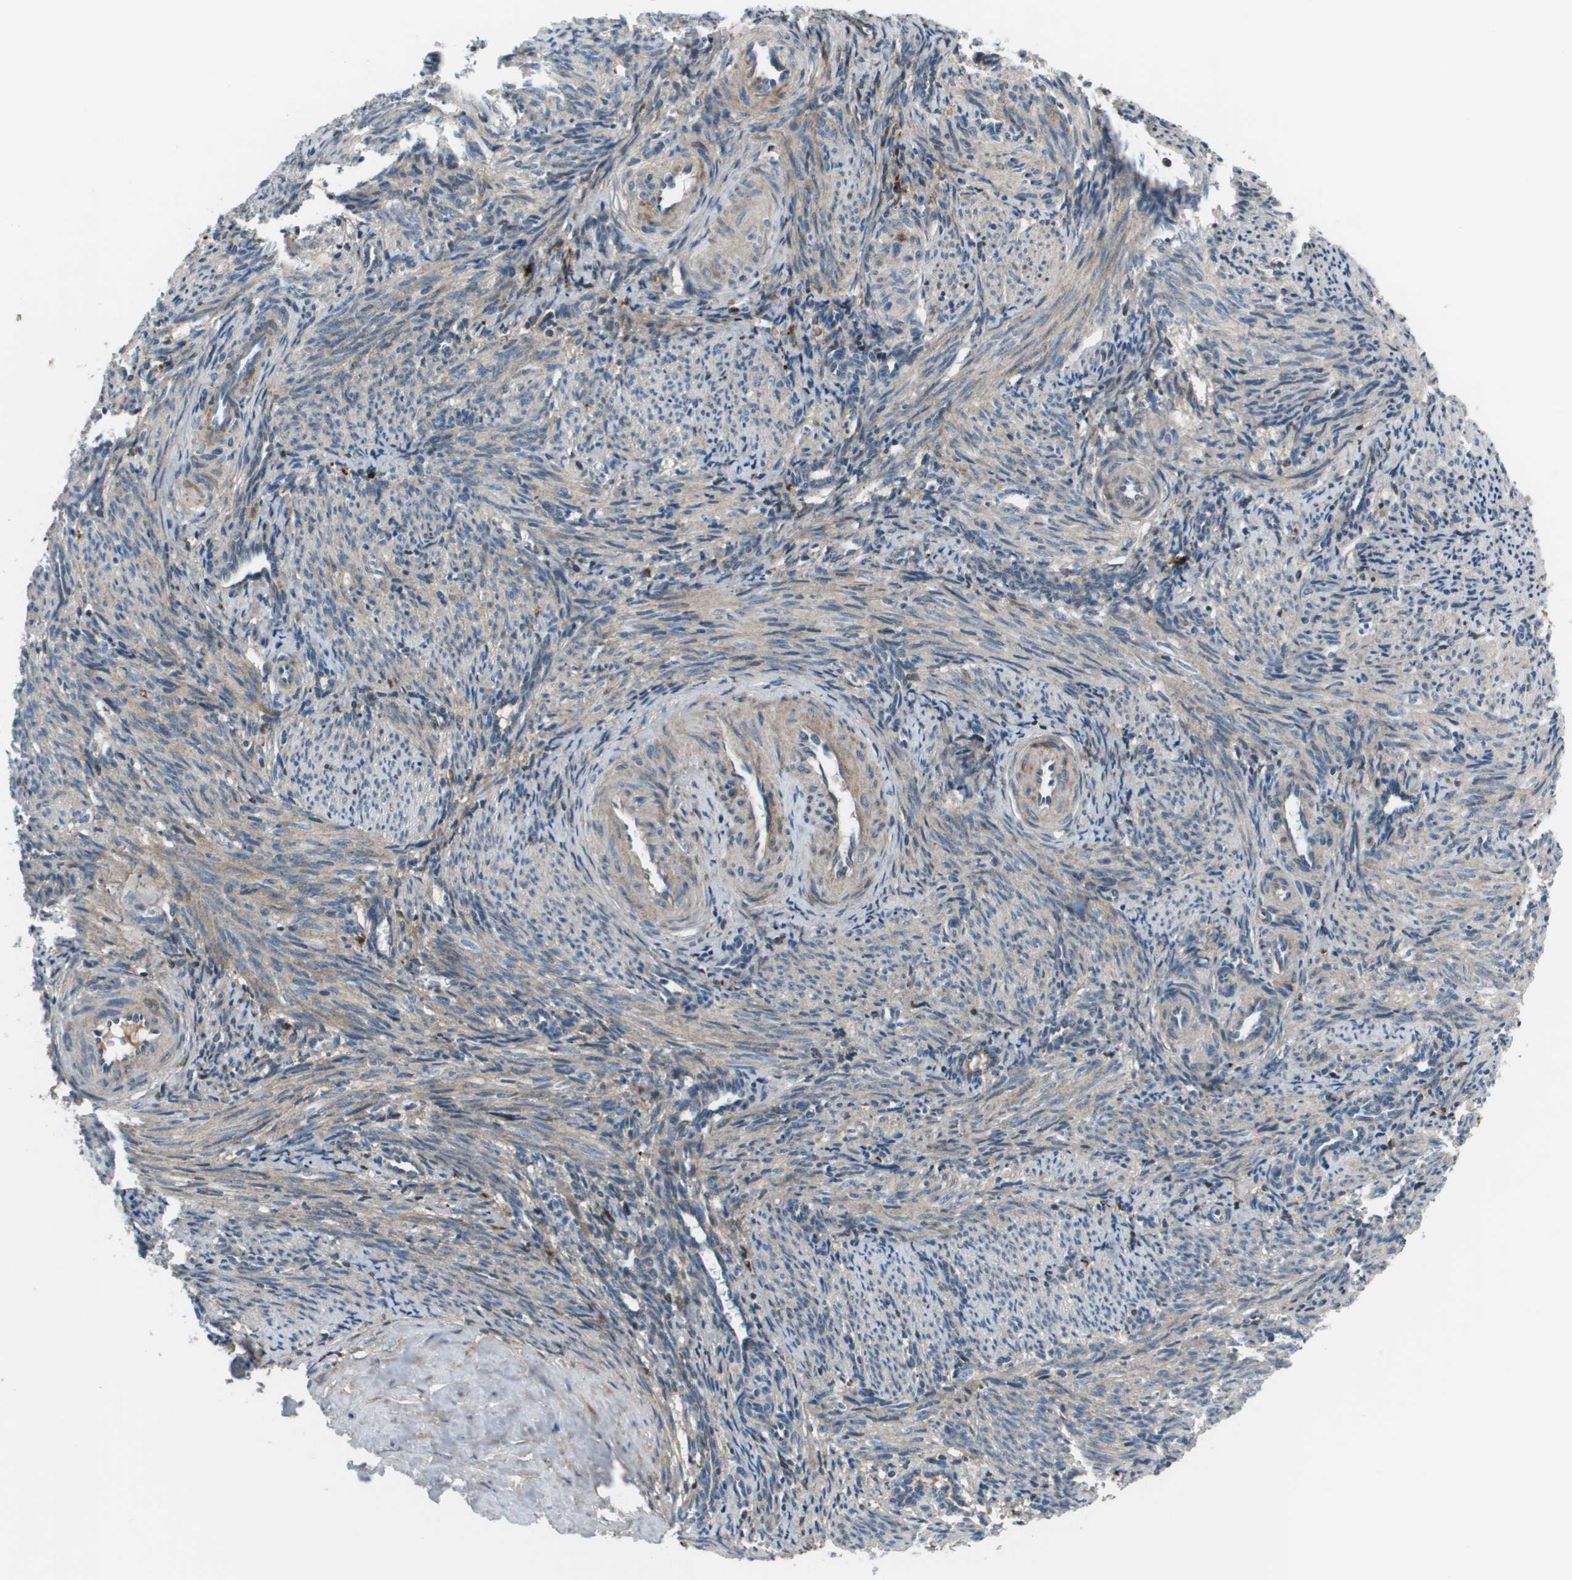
{"staining": {"intensity": "weak", "quantity": ">75%", "location": "cytoplasmic/membranous"}, "tissue": "smooth muscle", "cell_type": "Smooth muscle cells", "image_type": "normal", "snomed": [{"axis": "morphology", "description": "Normal tissue, NOS"}, {"axis": "topography", "description": "Endometrium"}], "caption": "Smooth muscle stained with immunohistochemistry (IHC) demonstrates weak cytoplasmic/membranous staining in about >75% of smooth muscle cells.", "gene": "PCOLCE", "patient": {"sex": "female", "age": 33}}